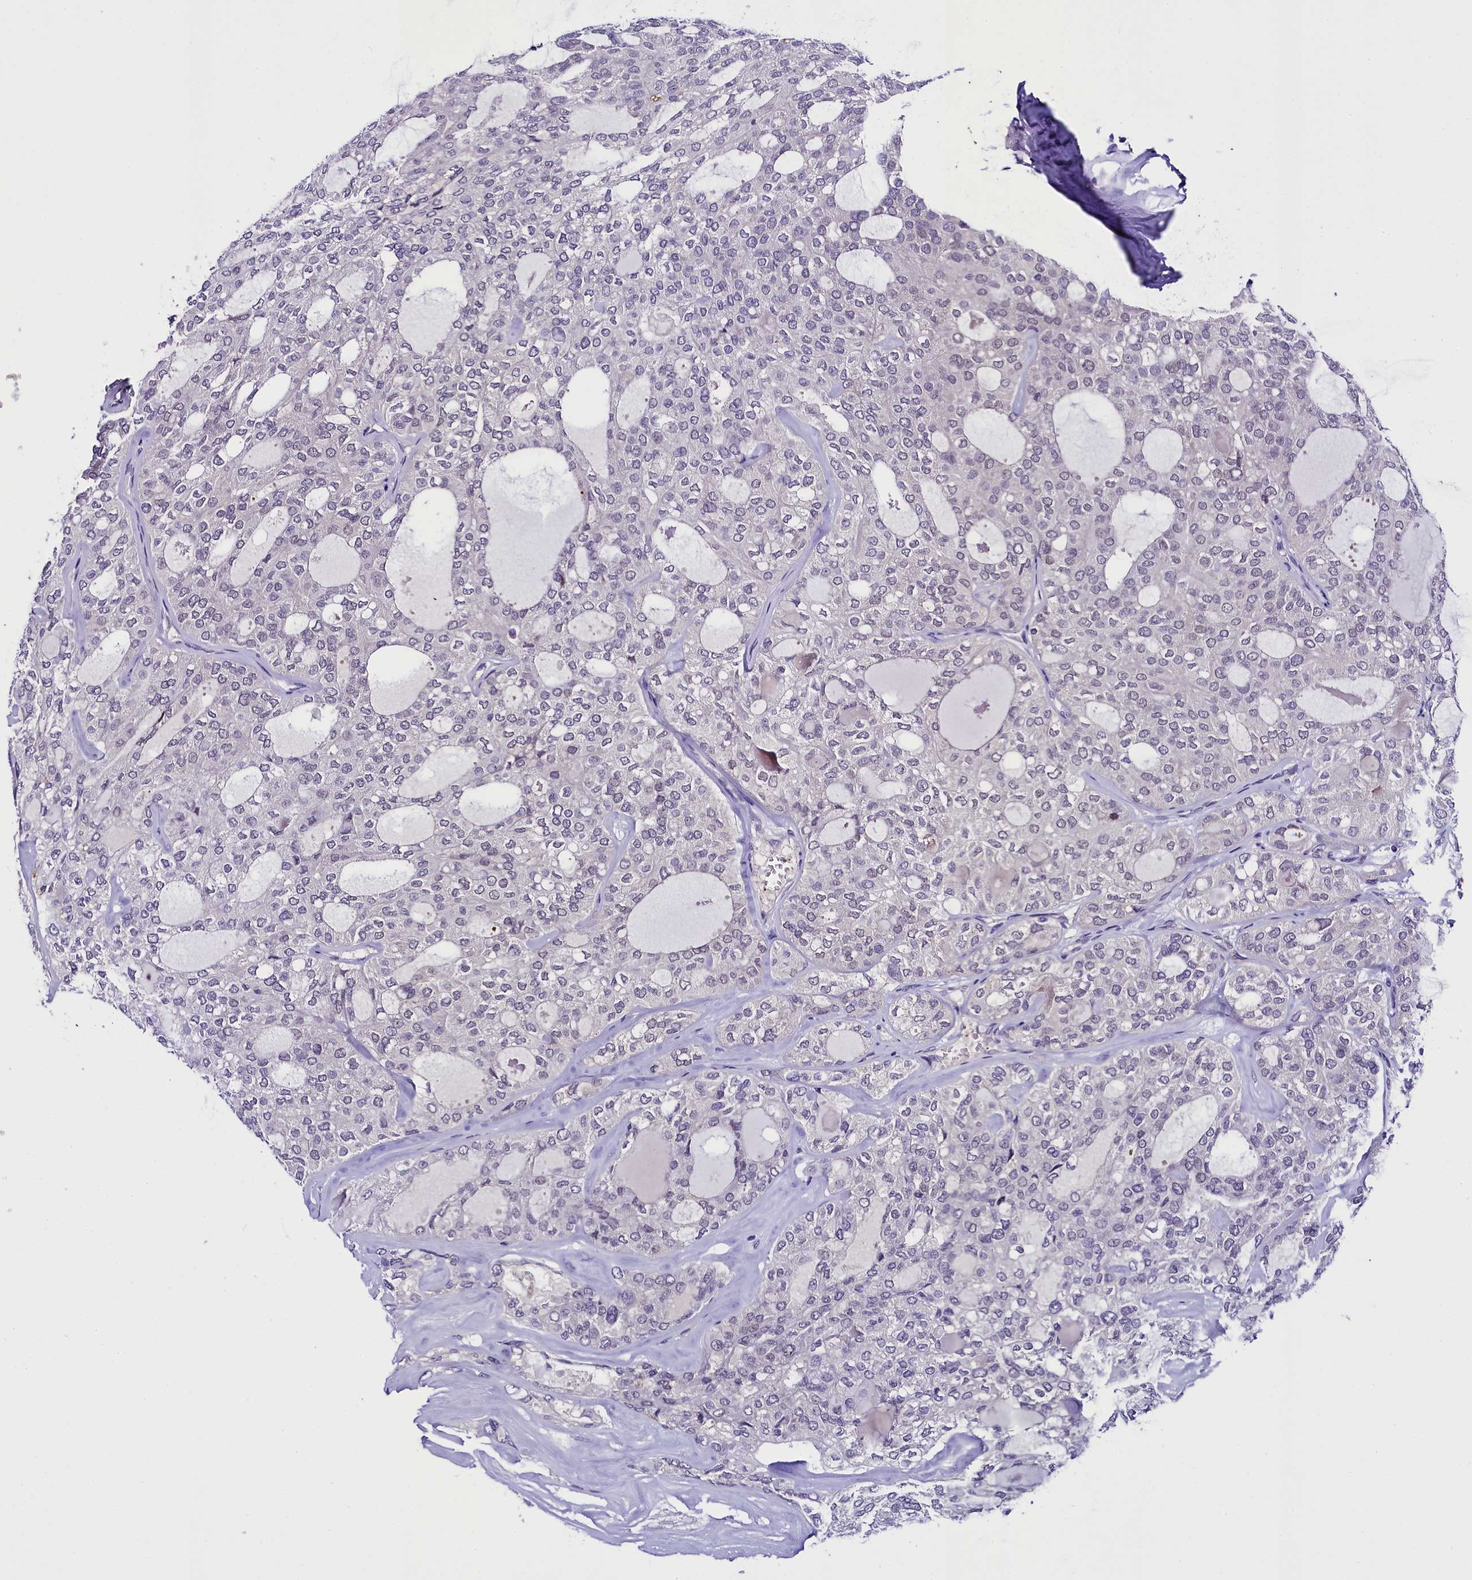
{"staining": {"intensity": "negative", "quantity": "none", "location": "none"}, "tissue": "thyroid cancer", "cell_type": "Tumor cells", "image_type": "cancer", "snomed": [{"axis": "morphology", "description": "Follicular adenoma carcinoma, NOS"}, {"axis": "topography", "description": "Thyroid gland"}], "caption": "A high-resolution photomicrograph shows immunohistochemistry (IHC) staining of thyroid cancer (follicular adenoma carcinoma), which demonstrates no significant expression in tumor cells. (DAB IHC with hematoxylin counter stain).", "gene": "IQCN", "patient": {"sex": "male", "age": 75}}